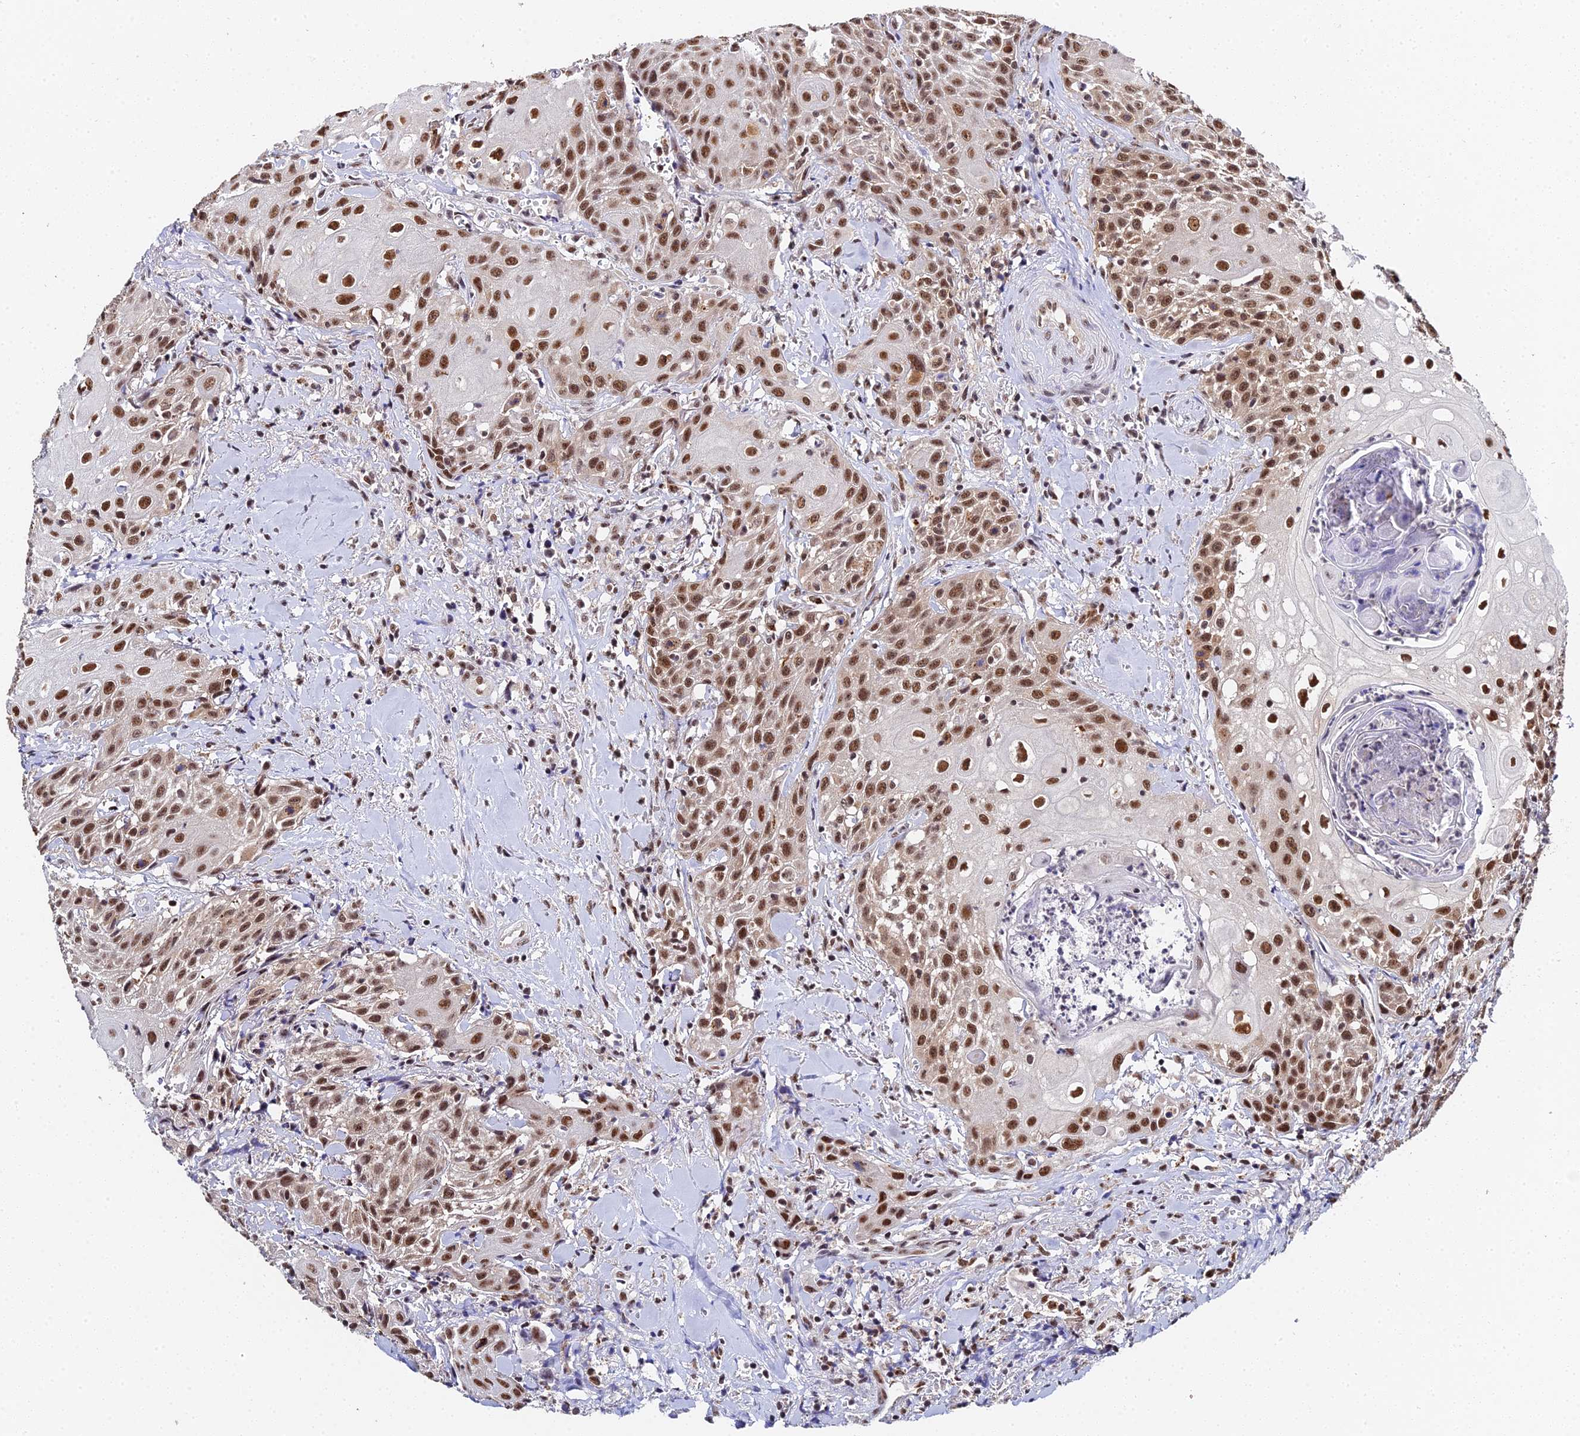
{"staining": {"intensity": "moderate", "quantity": ">75%", "location": "nuclear"}, "tissue": "head and neck cancer", "cell_type": "Tumor cells", "image_type": "cancer", "snomed": [{"axis": "morphology", "description": "Squamous cell carcinoma, NOS"}, {"axis": "topography", "description": "Oral tissue"}, {"axis": "topography", "description": "Head-Neck"}], "caption": "Head and neck cancer was stained to show a protein in brown. There is medium levels of moderate nuclear staining in approximately >75% of tumor cells.", "gene": "MAGOHB", "patient": {"sex": "female", "age": 82}}